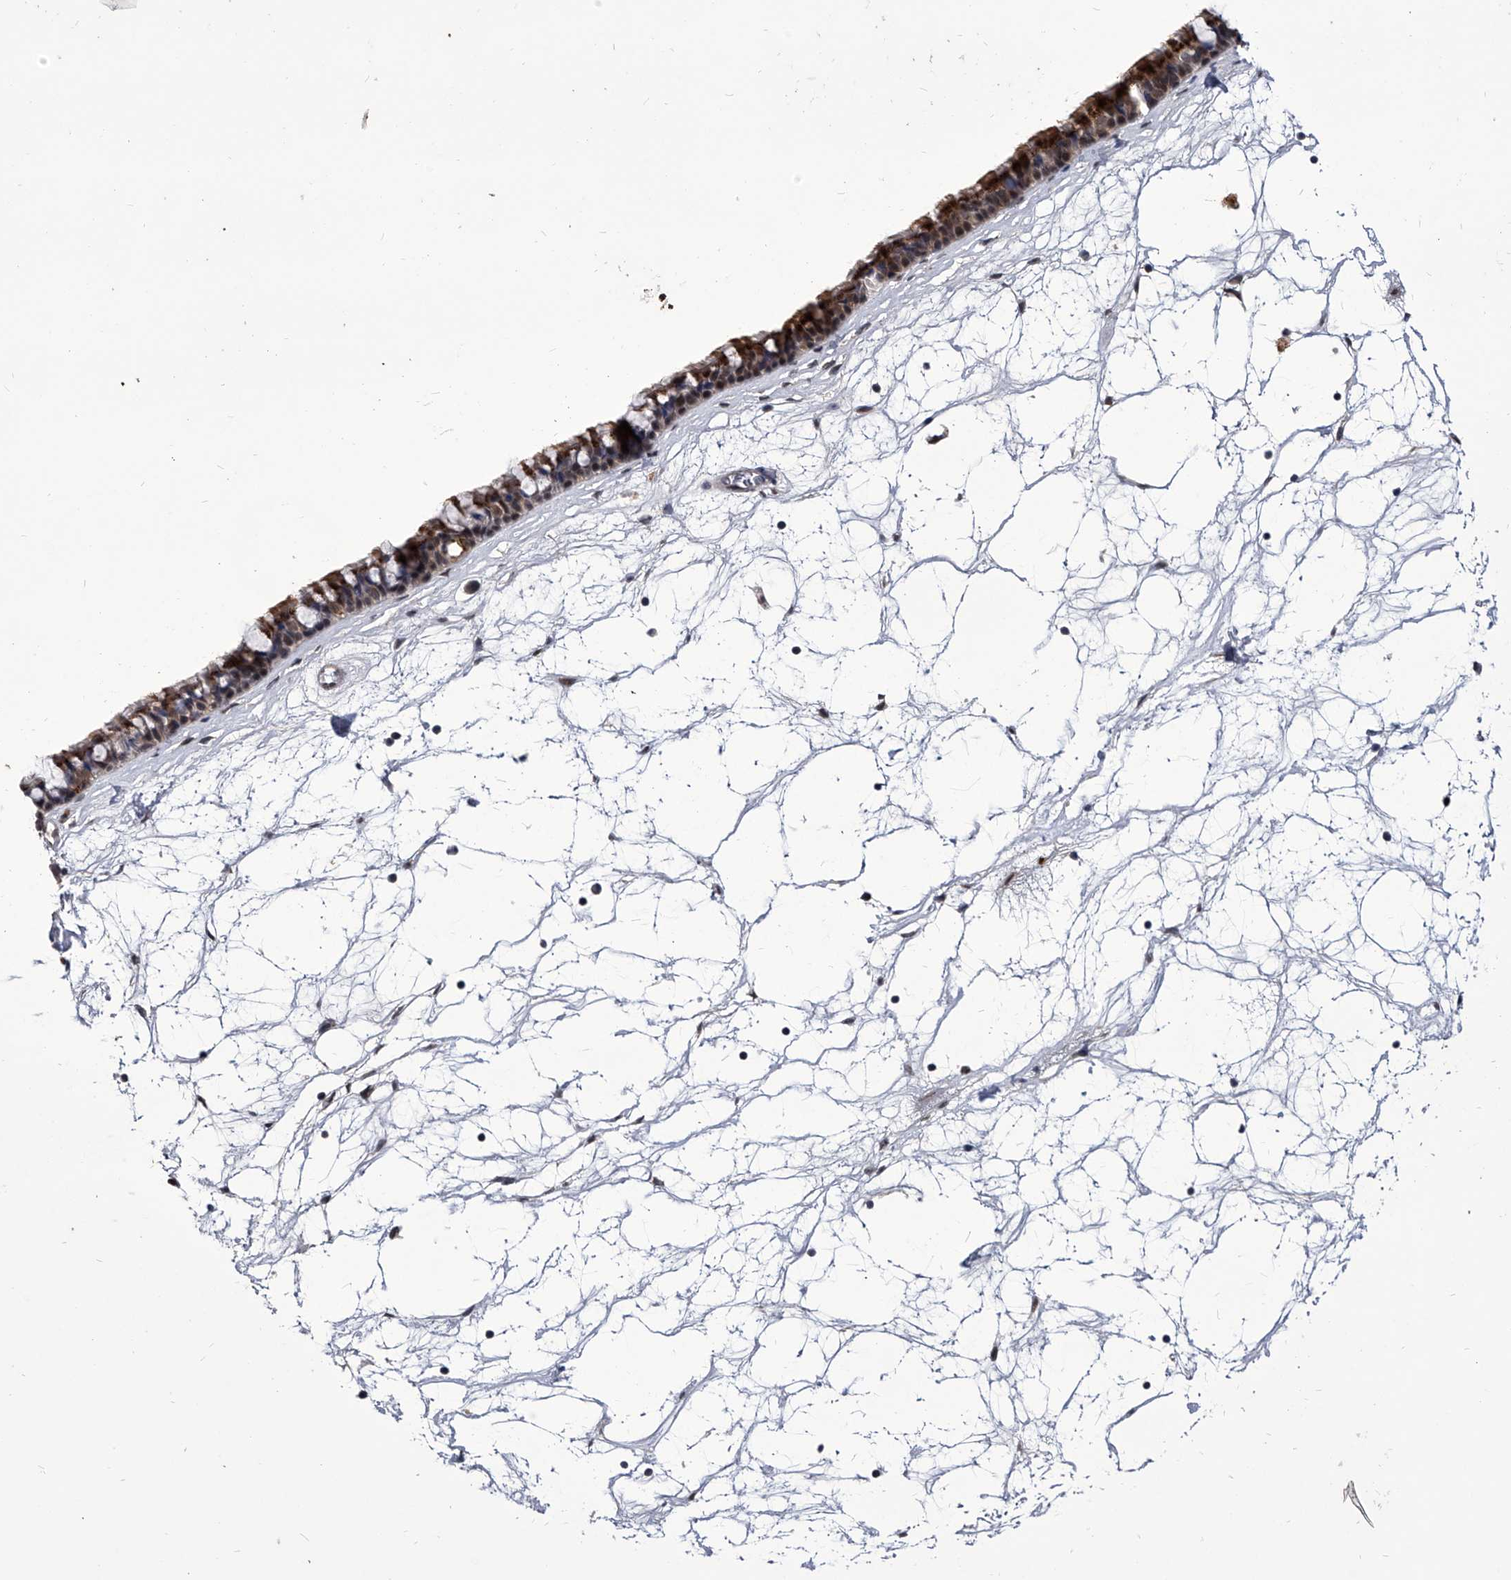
{"staining": {"intensity": "strong", "quantity": "25%-75%", "location": "cytoplasmic/membranous,nuclear"}, "tissue": "nasopharynx", "cell_type": "Respiratory epithelial cells", "image_type": "normal", "snomed": [{"axis": "morphology", "description": "Normal tissue, NOS"}, {"axis": "topography", "description": "Nasopharynx"}], "caption": "Nasopharynx stained for a protein (brown) shows strong cytoplasmic/membranous,nuclear positive positivity in approximately 25%-75% of respiratory epithelial cells.", "gene": "CMTR1", "patient": {"sex": "male", "age": 64}}